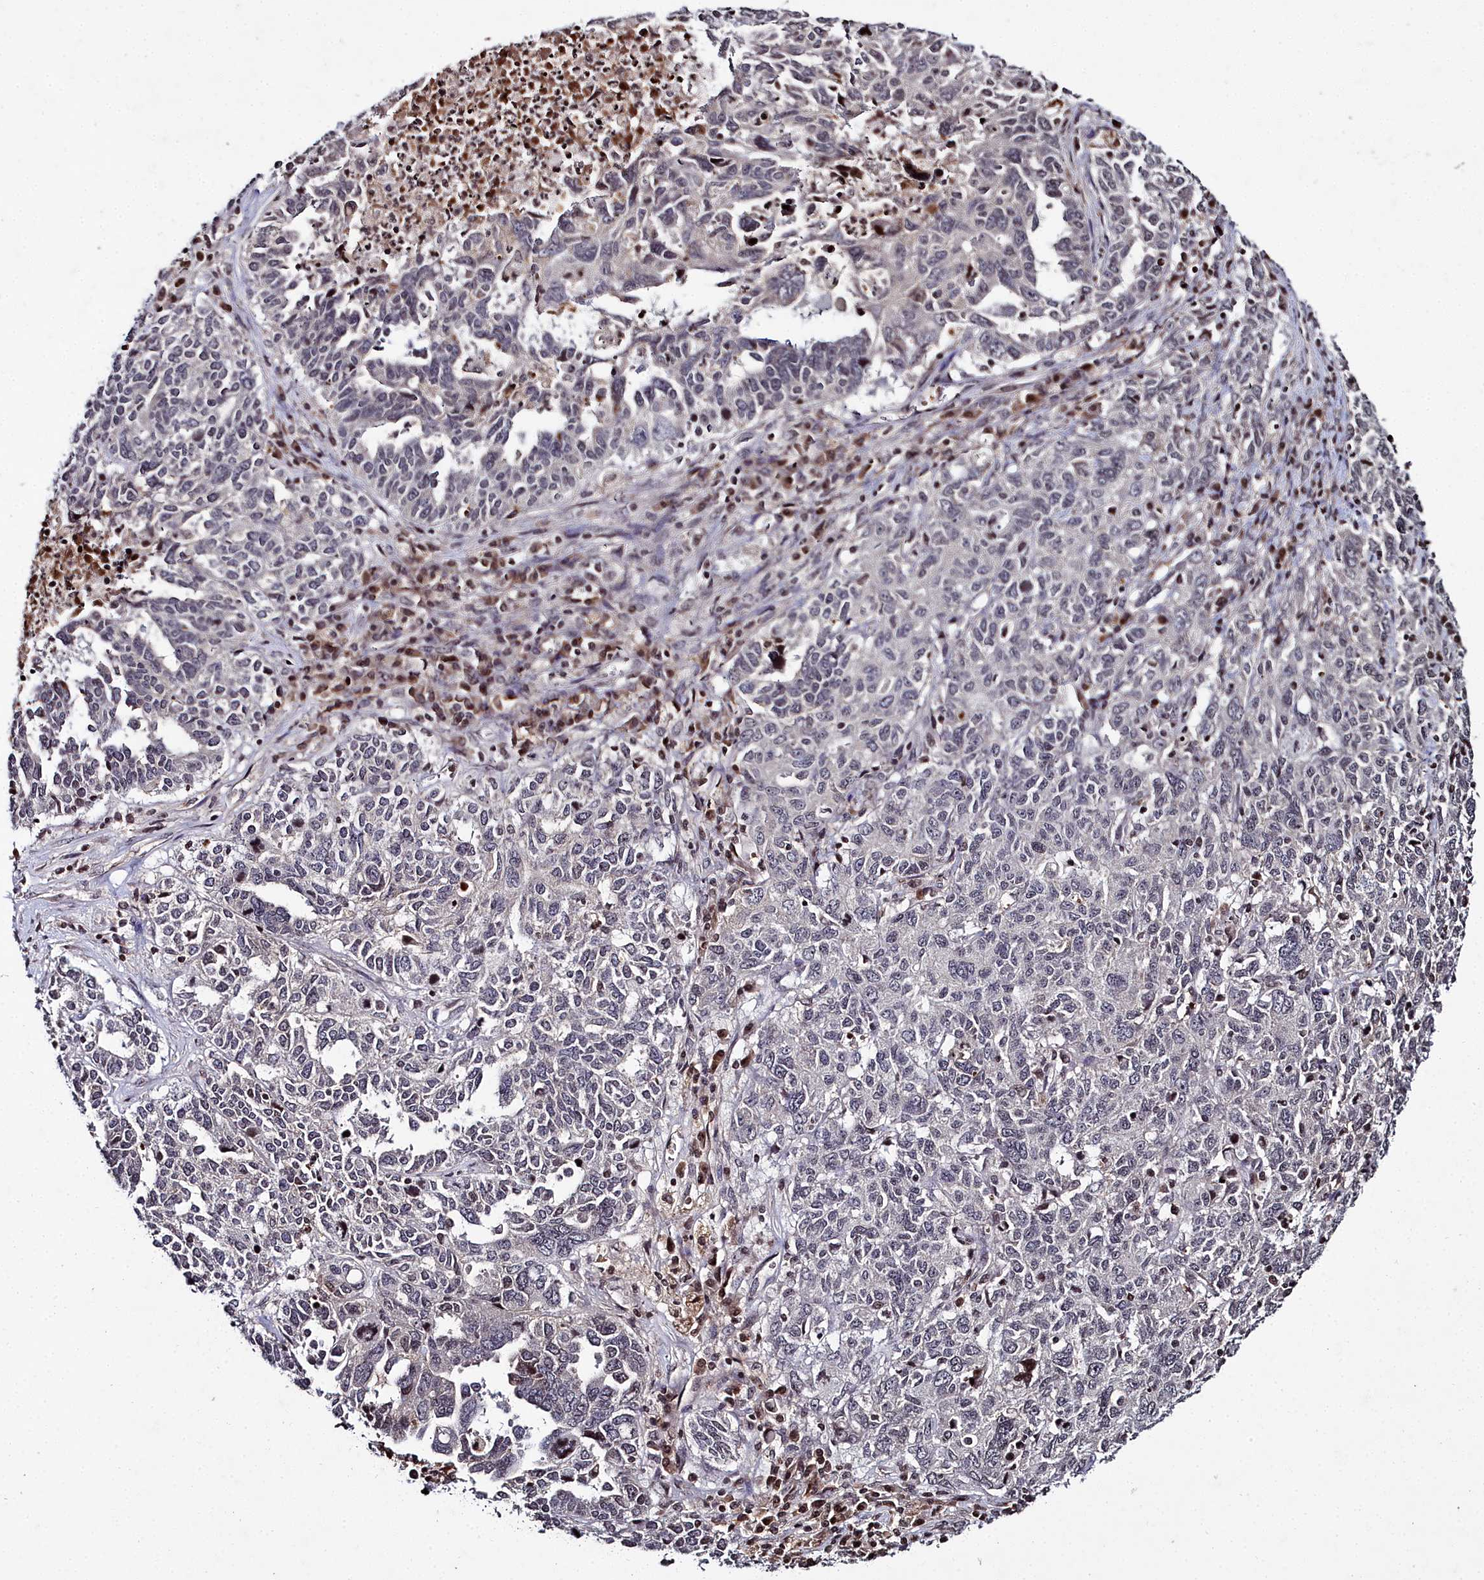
{"staining": {"intensity": "negative", "quantity": "none", "location": "none"}, "tissue": "ovarian cancer", "cell_type": "Tumor cells", "image_type": "cancer", "snomed": [{"axis": "morphology", "description": "Carcinoma, endometroid"}, {"axis": "topography", "description": "Ovary"}], "caption": "Immunohistochemistry (IHC) histopathology image of neoplastic tissue: endometroid carcinoma (ovarian) stained with DAB (3,3'-diaminobenzidine) displays no significant protein positivity in tumor cells. (Immunohistochemistry, brightfield microscopy, high magnification).", "gene": "FZD4", "patient": {"sex": "female", "age": 62}}